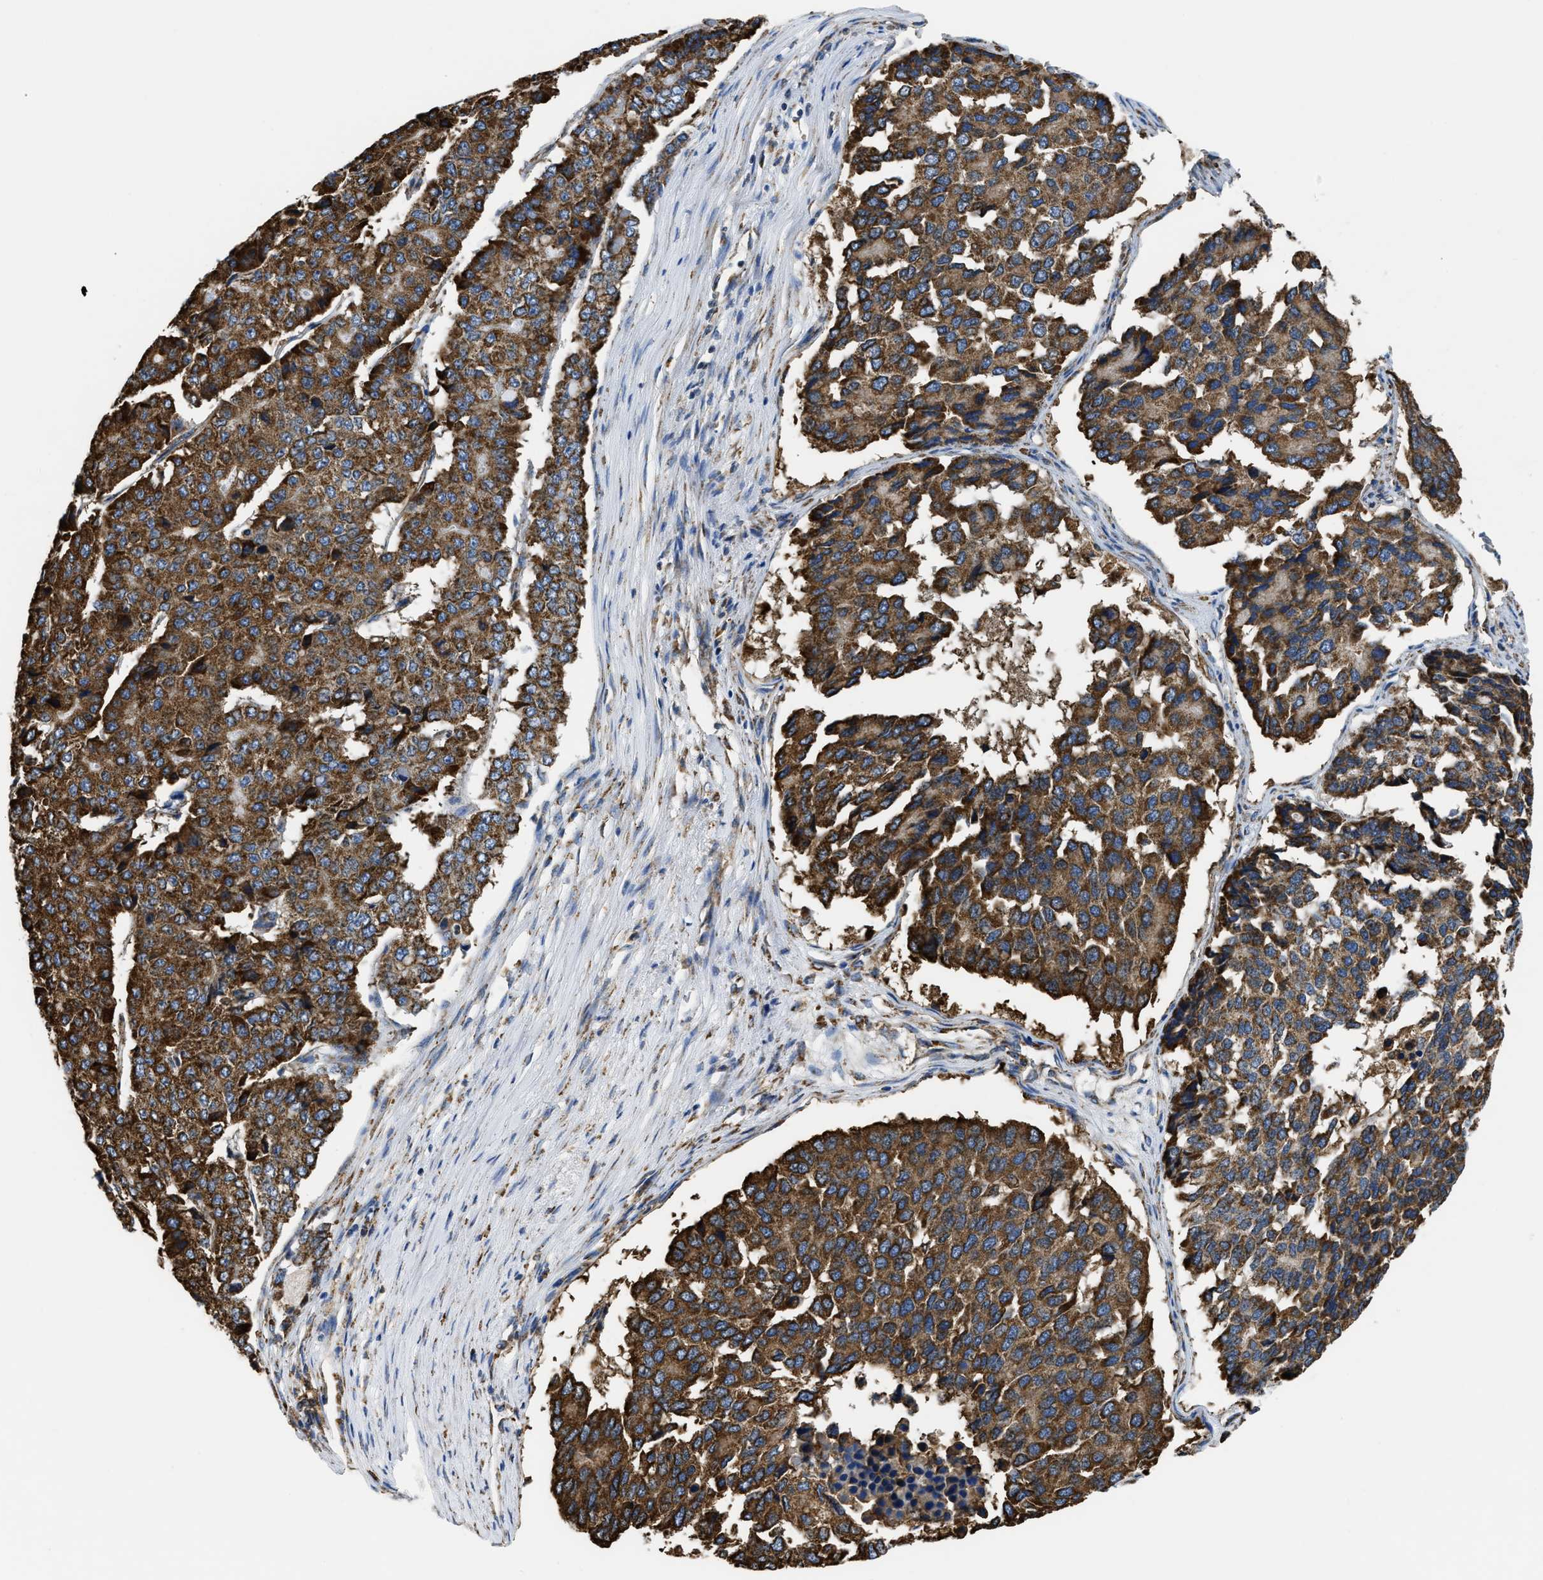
{"staining": {"intensity": "strong", "quantity": ">75%", "location": "cytoplasmic/membranous"}, "tissue": "pancreatic cancer", "cell_type": "Tumor cells", "image_type": "cancer", "snomed": [{"axis": "morphology", "description": "Adenocarcinoma, NOS"}, {"axis": "topography", "description": "Pancreas"}], "caption": "Immunohistochemistry image of pancreatic cancer stained for a protein (brown), which demonstrates high levels of strong cytoplasmic/membranous expression in about >75% of tumor cells.", "gene": "CYCS", "patient": {"sex": "male", "age": 50}}